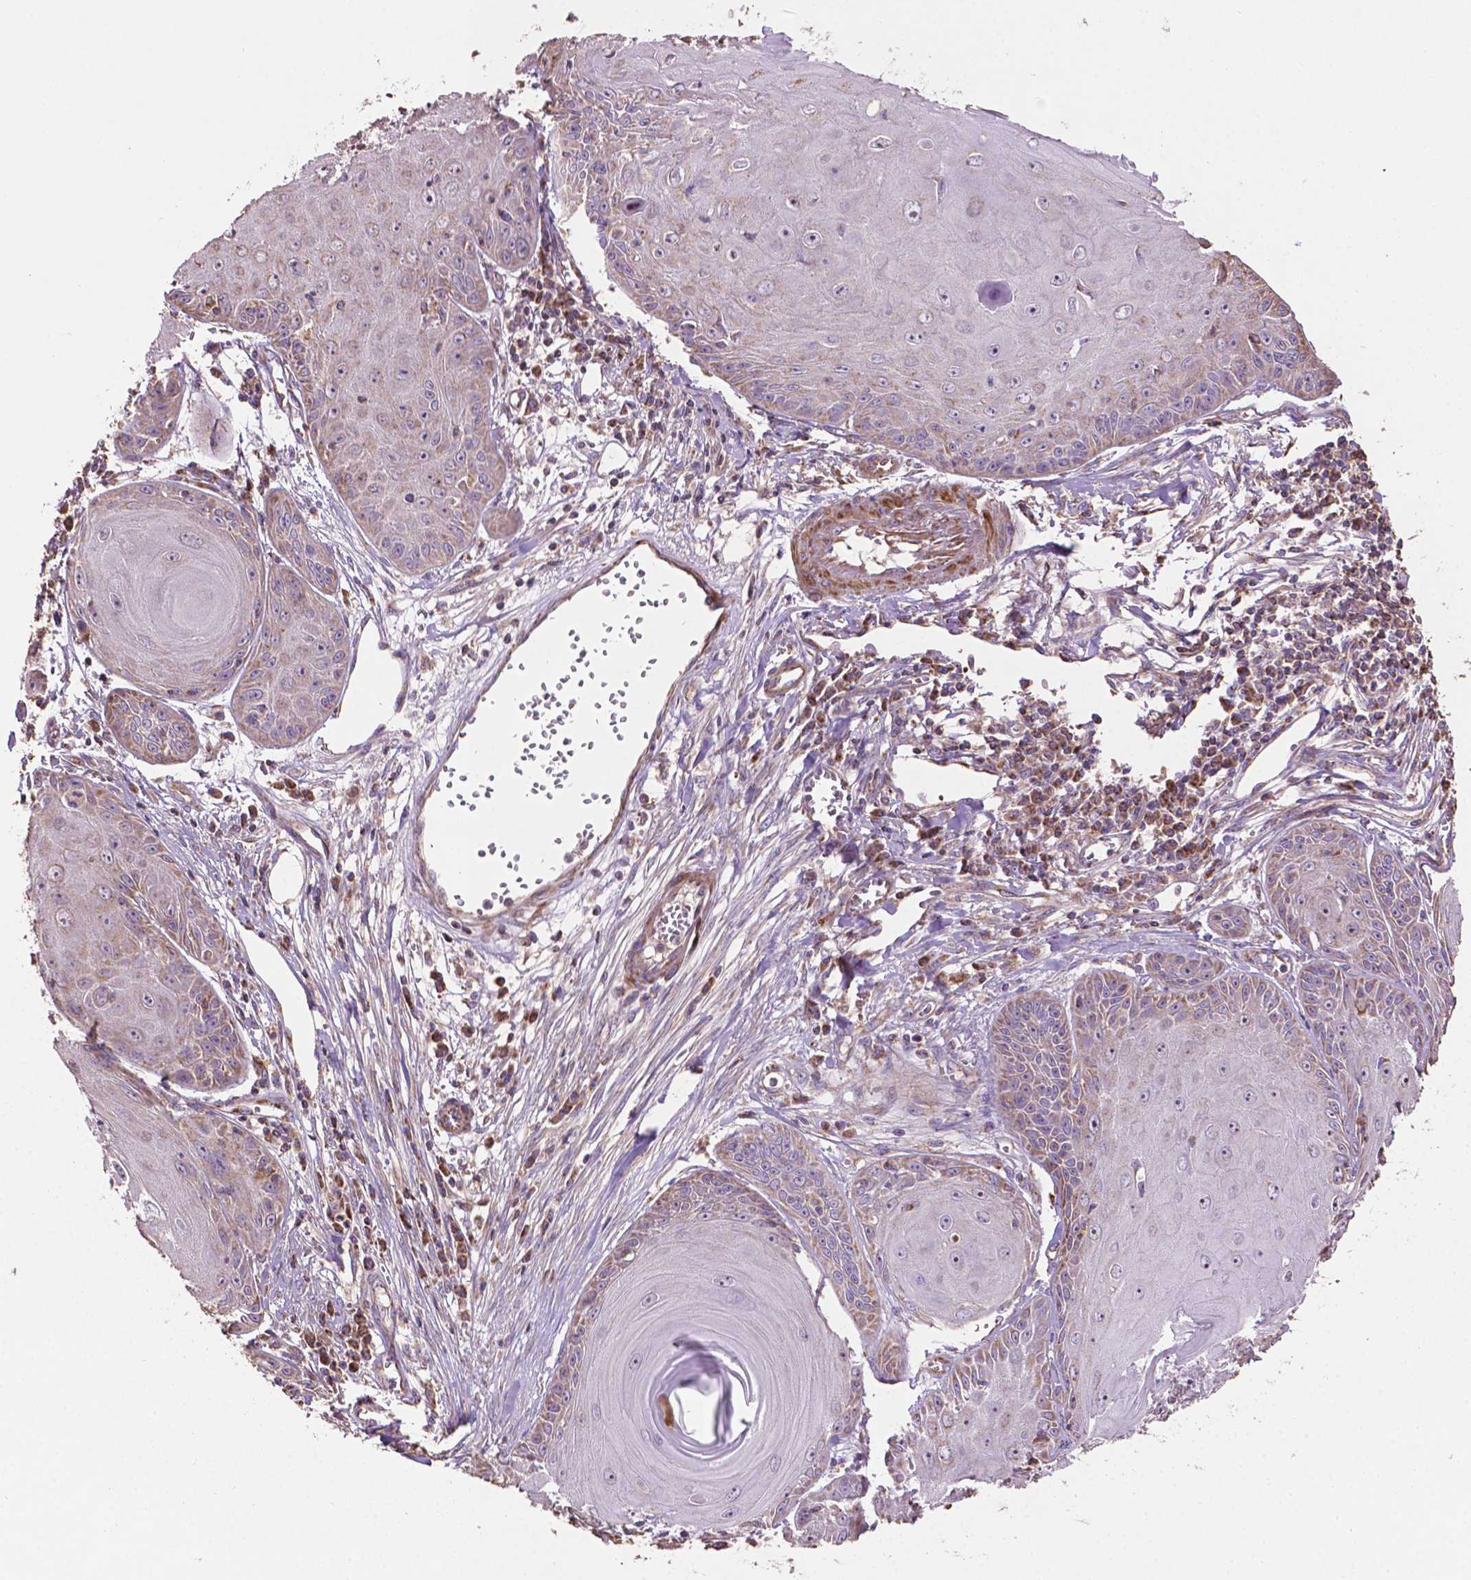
{"staining": {"intensity": "weak", "quantity": "<25%", "location": "cytoplasmic/membranous"}, "tissue": "skin cancer", "cell_type": "Tumor cells", "image_type": "cancer", "snomed": [{"axis": "morphology", "description": "Squamous cell carcinoma, NOS"}, {"axis": "topography", "description": "Skin"}, {"axis": "topography", "description": "Vulva"}], "caption": "Tumor cells are negative for brown protein staining in squamous cell carcinoma (skin).", "gene": "LRR1", "patient": {"sex": "female", "age": 85}}